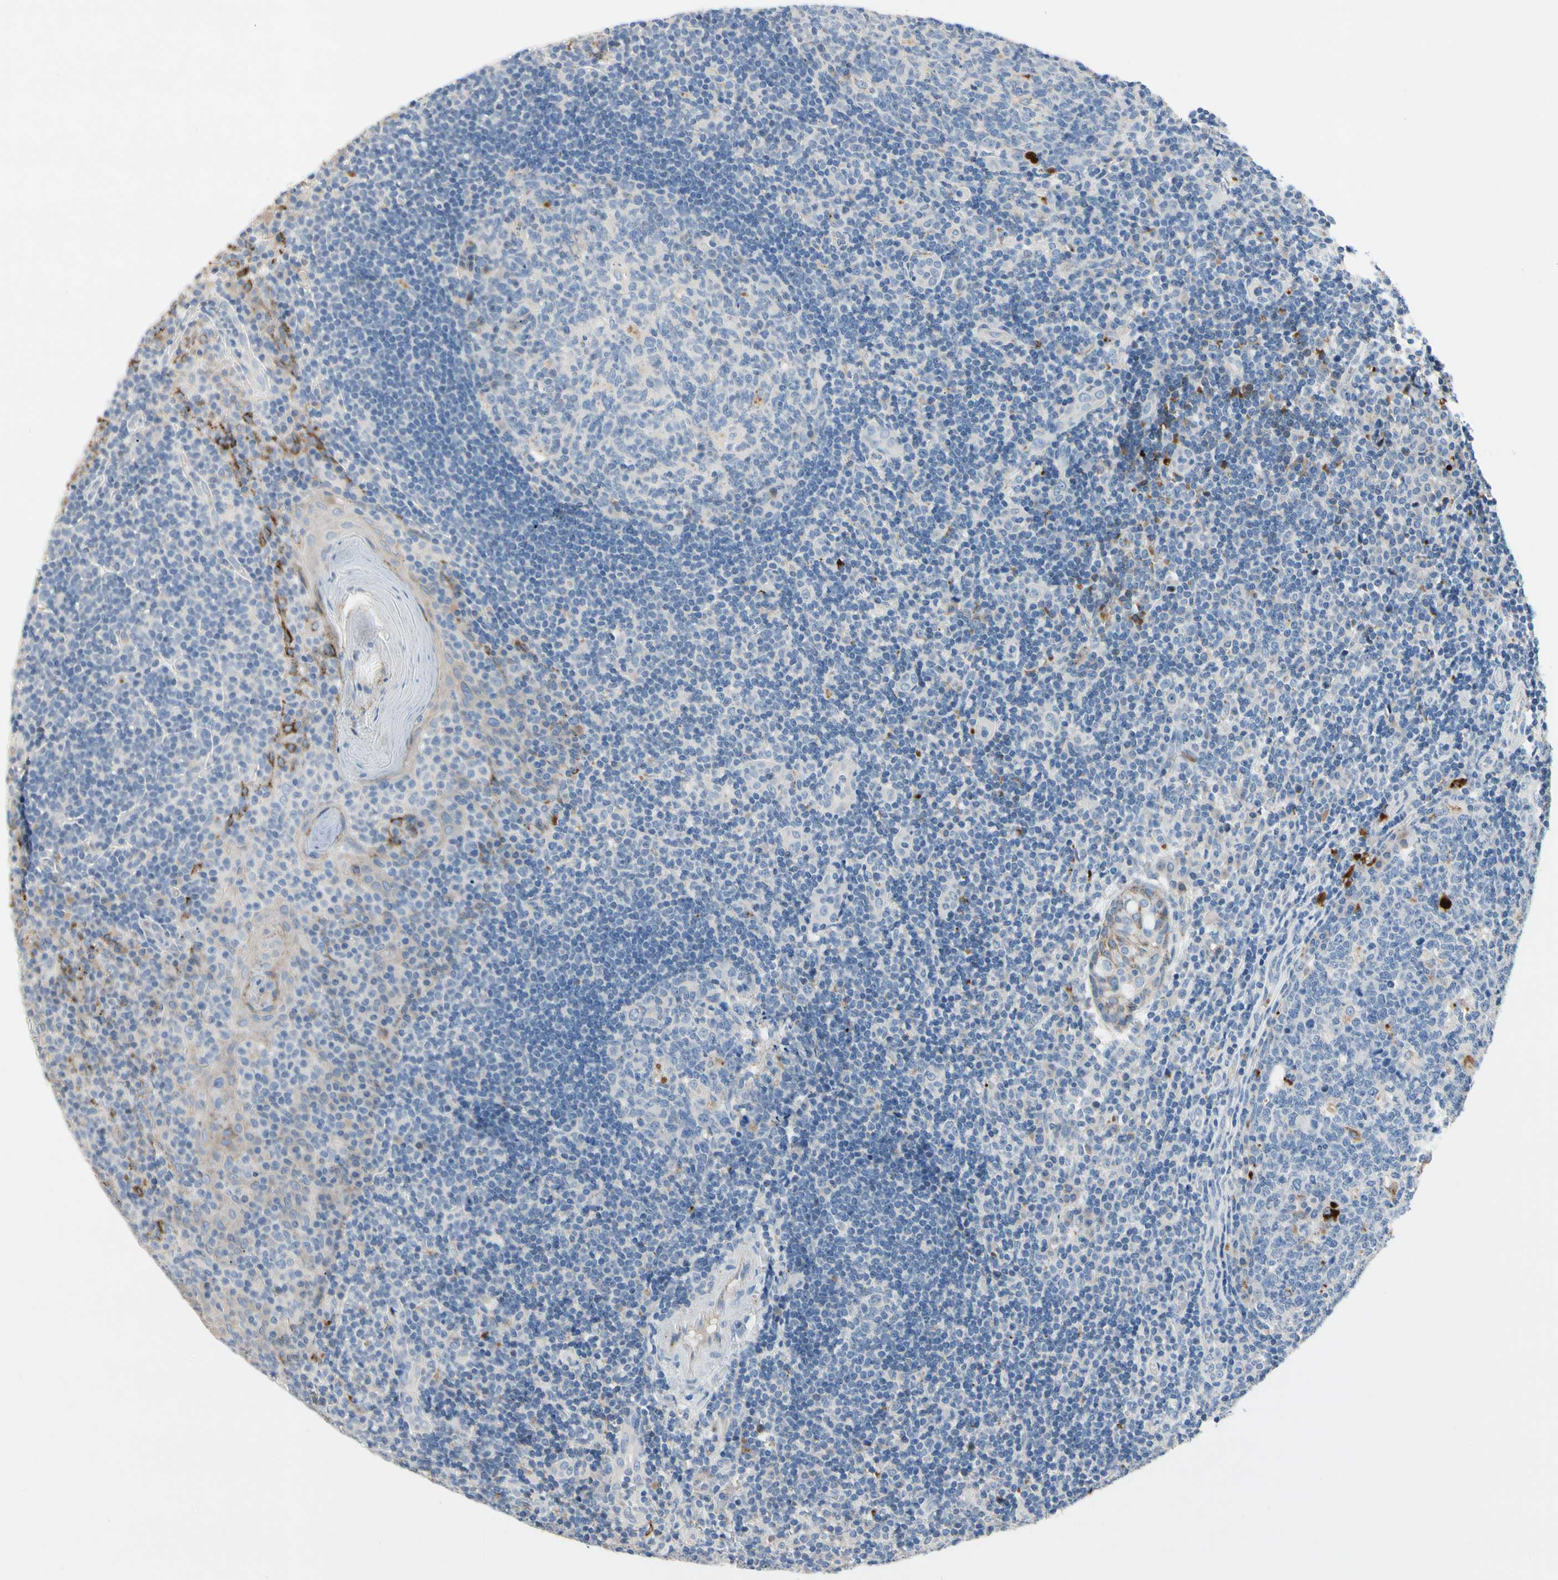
{"staining": {"intensity": "weak", "quantity": "<25%", "location": "cytoplasmic/membranous"}, "tissue": "tonsil", "cell_type": "Germinal center cells", "image_type": "normal", "snomed": [{"axis": "morphology", "description": "Normal tissue, NOS"}, {"axis": "topography", "description": "Tonsil"}], "caption": "Germinal center cells are negative for brown protein staining in unremarkable tonsil. (DAB (3,3'-diaminobenzidine) IHC, high magnification).", "gene": "RETSAT", "patient": {"sex": "female", "age": 40}}